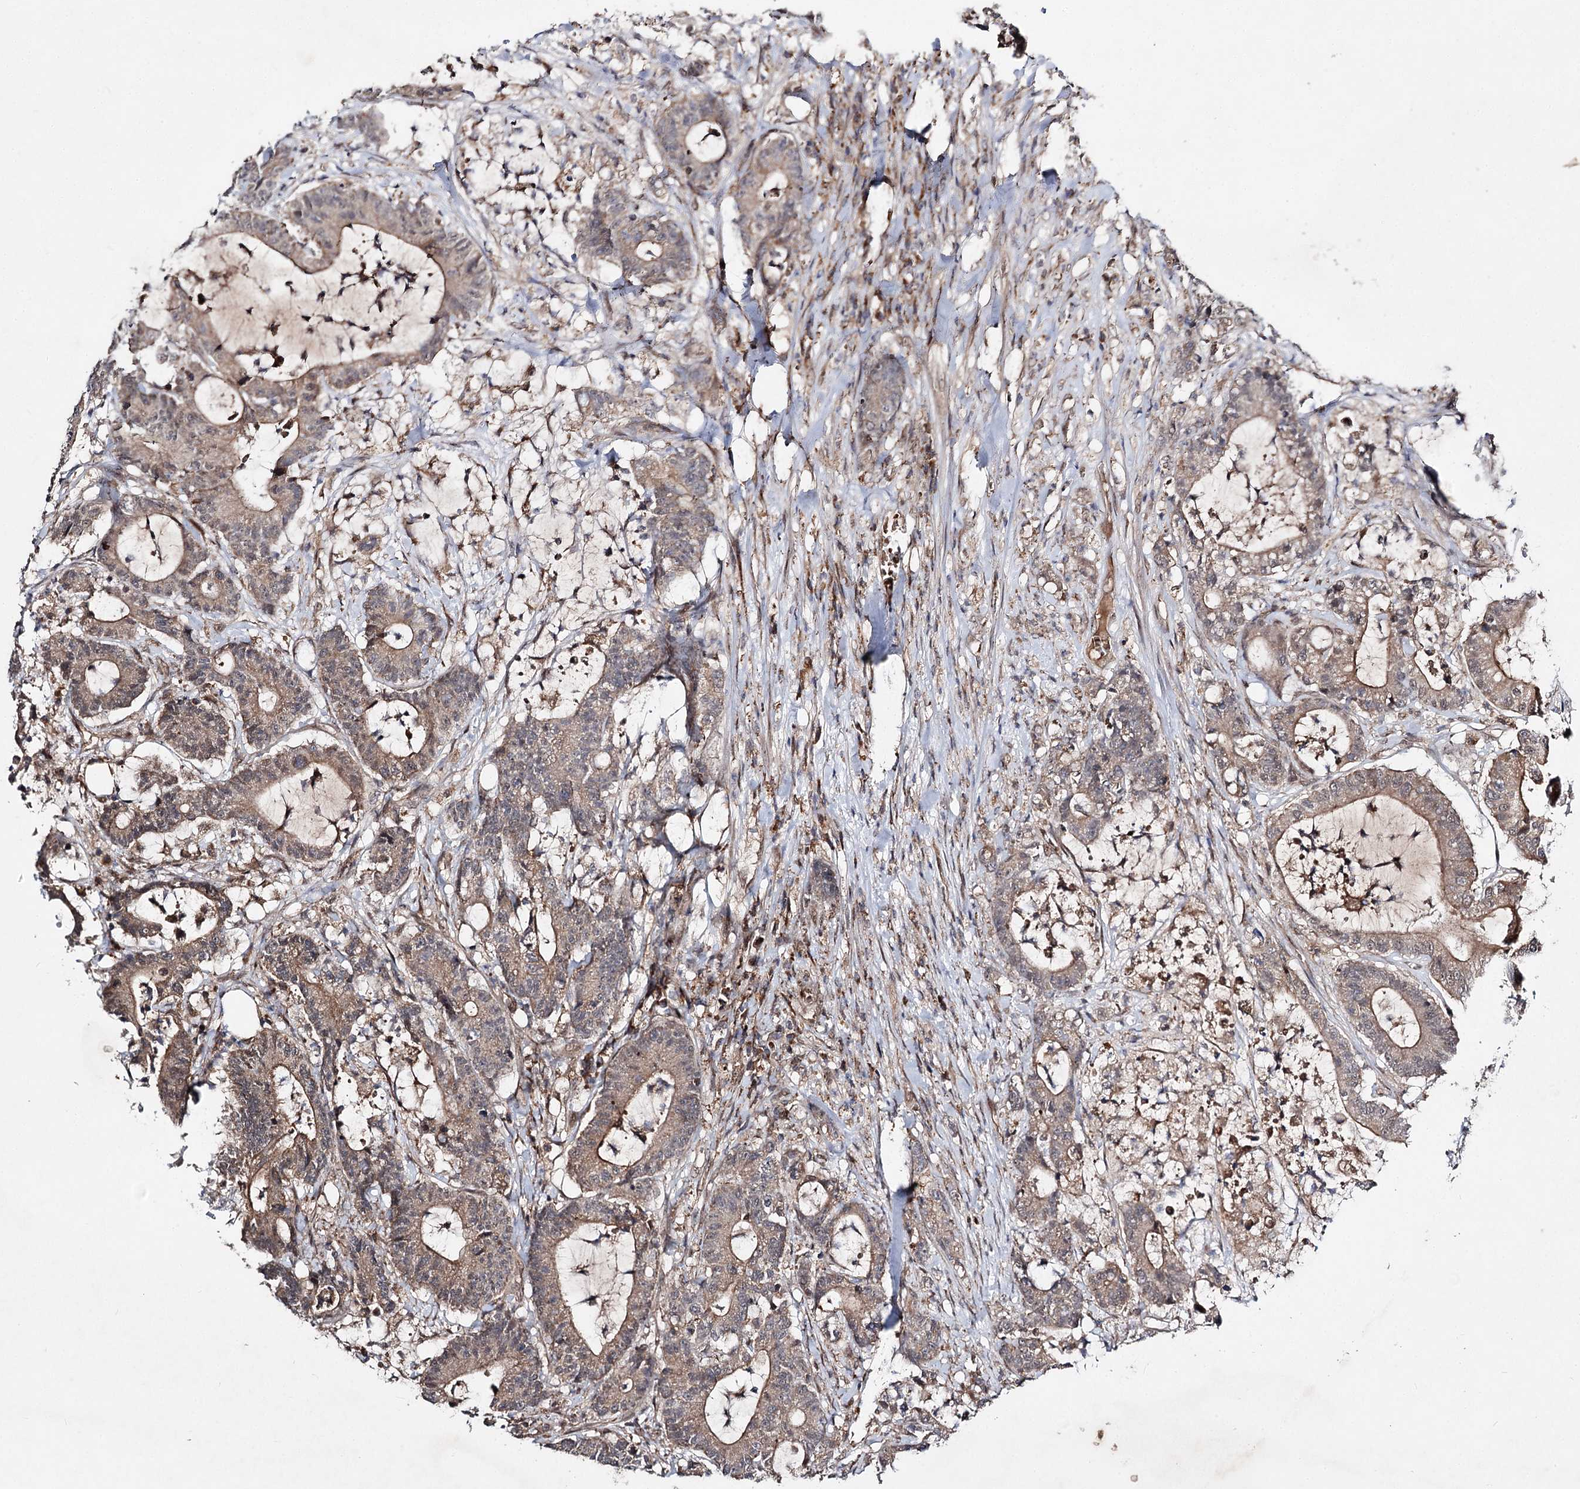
{"staining": {"intensity": "moderate", "quantity": ">75%", "location": "cytoplasmic/membranous"}, "tissue": "colorectal cancer", "cell_type": "Tumor cells", "image_type": "cancer", "snomed": [{"axis": "morphology", "description": "Adenocarcinoma, NOS"}, {"axis": "topography", "description": "Colon"}], "caption": "Adenocarcinoma (colorectal) stained for a protein reveals moderate cytoplasmic/membranous positivity in tumor cells.", "gene": "MSANTD2", "patient": {"sex": "female", "age": 84}}